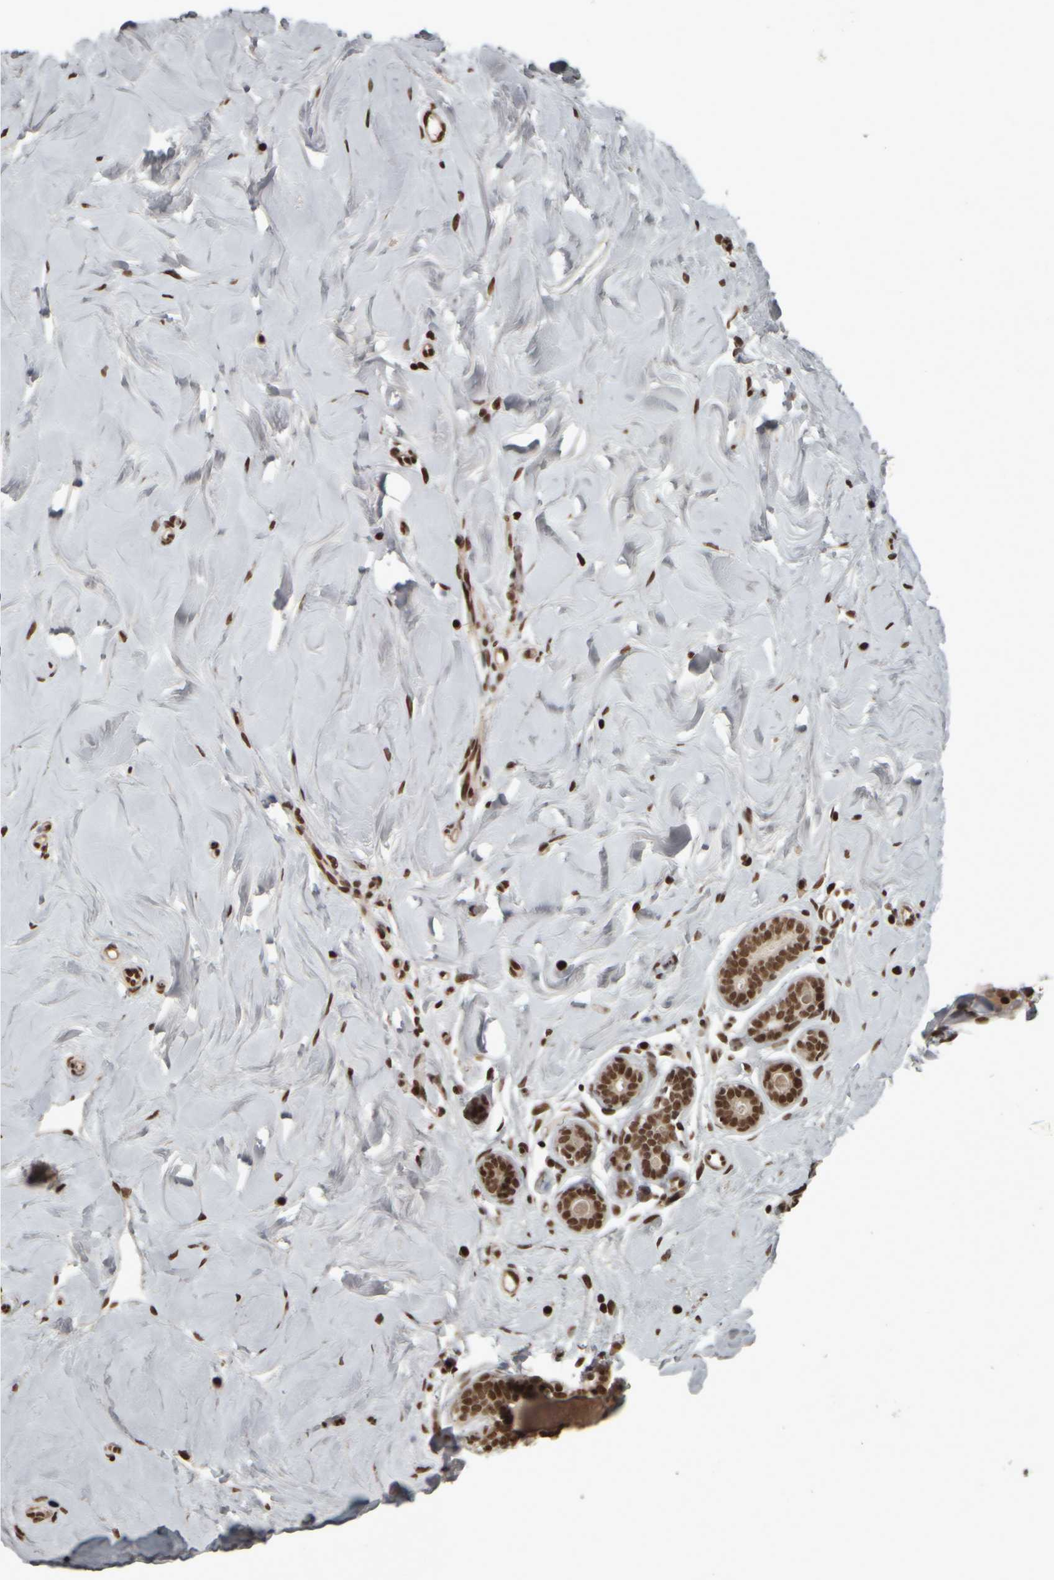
{"staining": {"intensity": "strong", "quantity": ">75%", "location": "nuclear"}, "tissue": "breast", "cell_type": "Adipocytes", "image_type": "normal", "snomed": [{"axis": "morphology", "description": "Normal tissue, NOS"}, {"axis": "topography", "description": "Breast"}], "caption": "A high-resolution micrograph shows IHC staining of benign breast, which shows strong nuclear staining in approximately >75% of adipocytes.", "gene": "ZFHX4", "patient": {"sex": "female", "age": 23}}